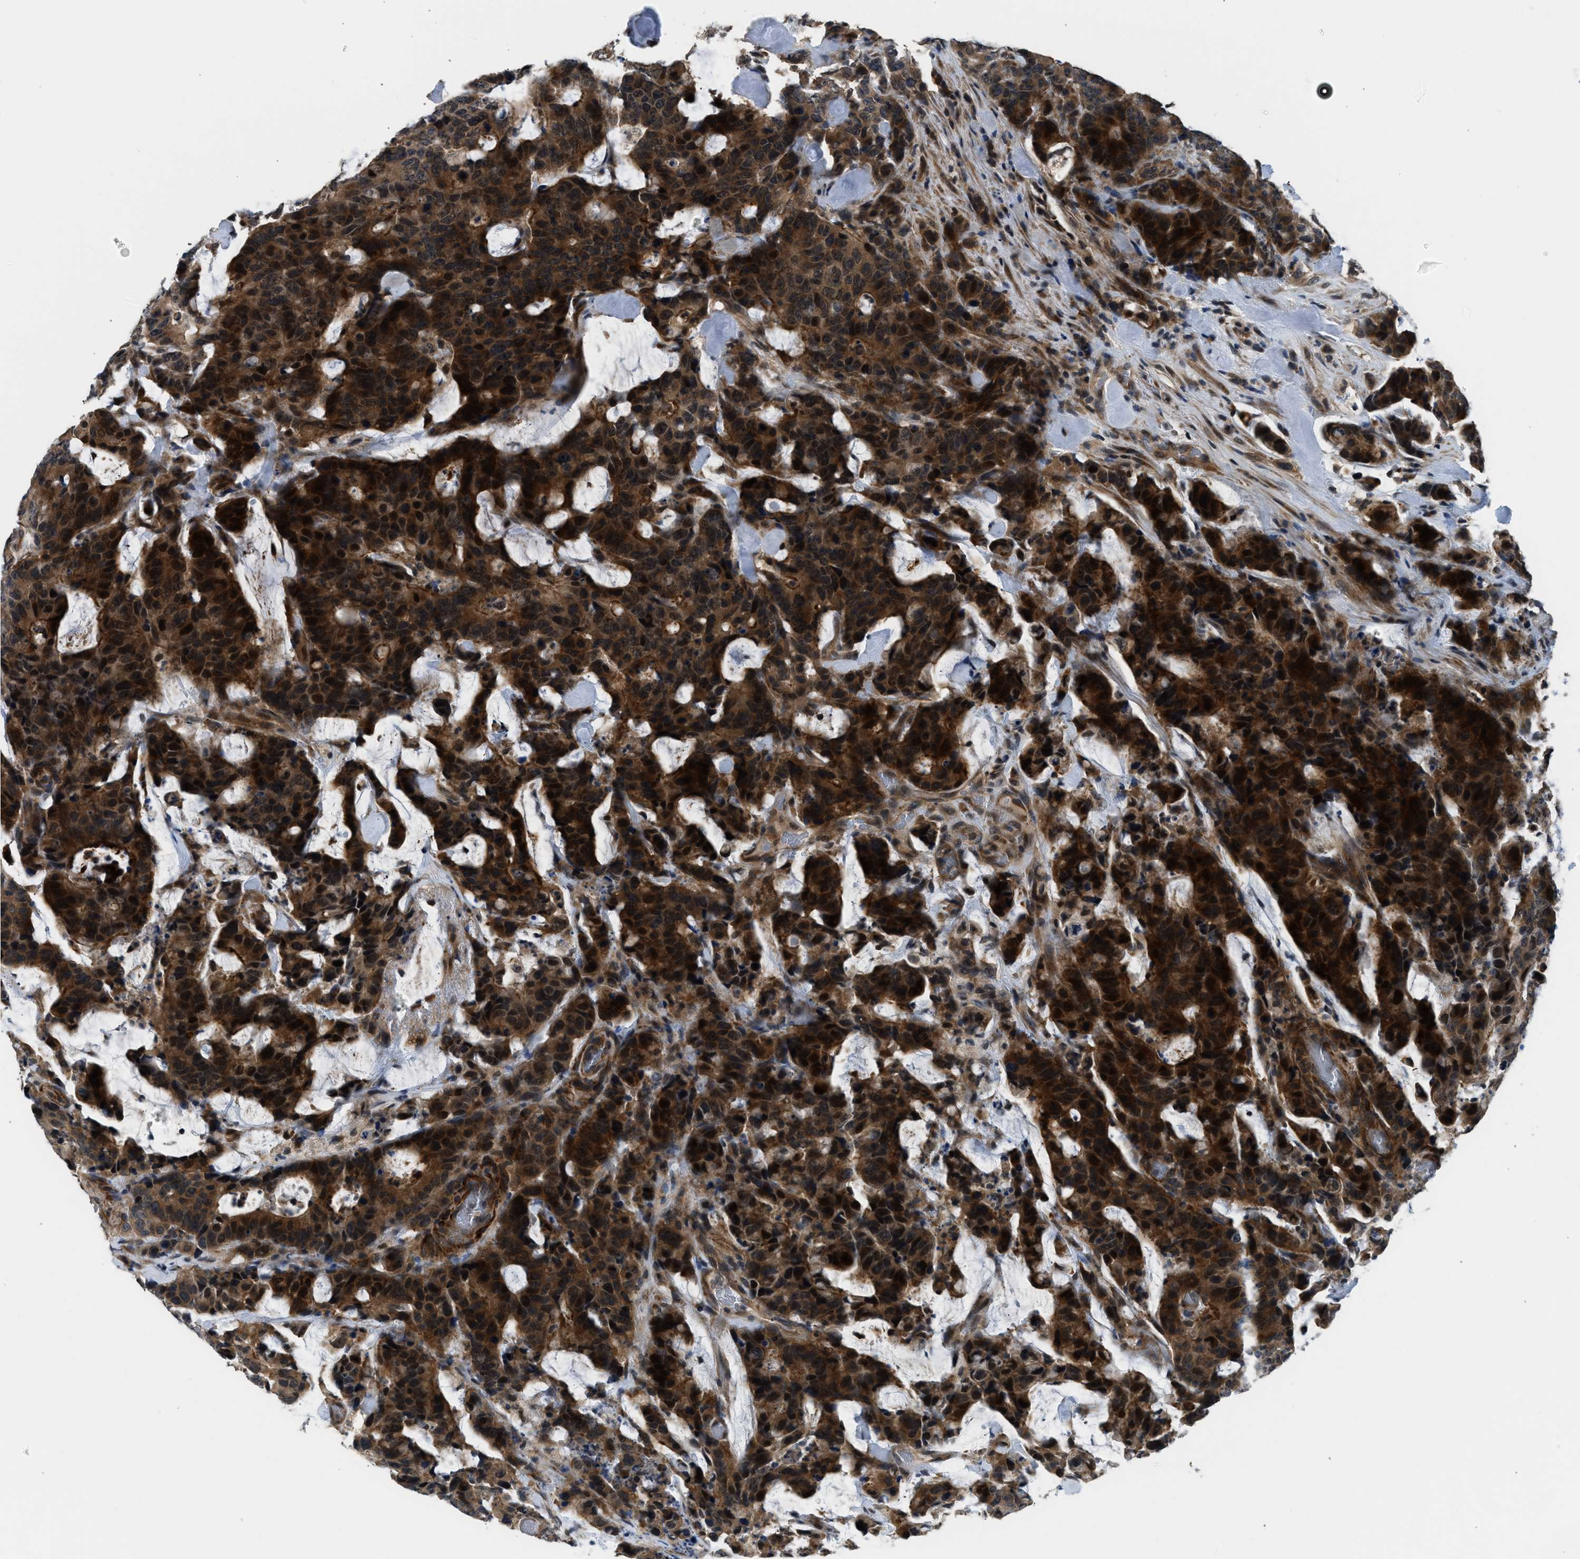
{"staining": {"intensity": "strong", "quantity": ">75%", "location": "cytoplasmic/membranous,nuclear"}, "tissue": "colorectal cancer", "cell_type": "Tumor cells", "image_type": "cancer", "snomed": [{"axis": "morphology", "description": "Adenocarcinoma, NOS"}, {"axis": "topography", "description": "Colon"}], "caption": "Immunohistochemical staining of human adenocarcinoma (colorectal) shows high levels of strong cytoplasmic/membranous and nuclear staining in approximately >75% of tumor cells.", "gene": "MTMR1", "patient": {"sex": "female", "age": 86}}